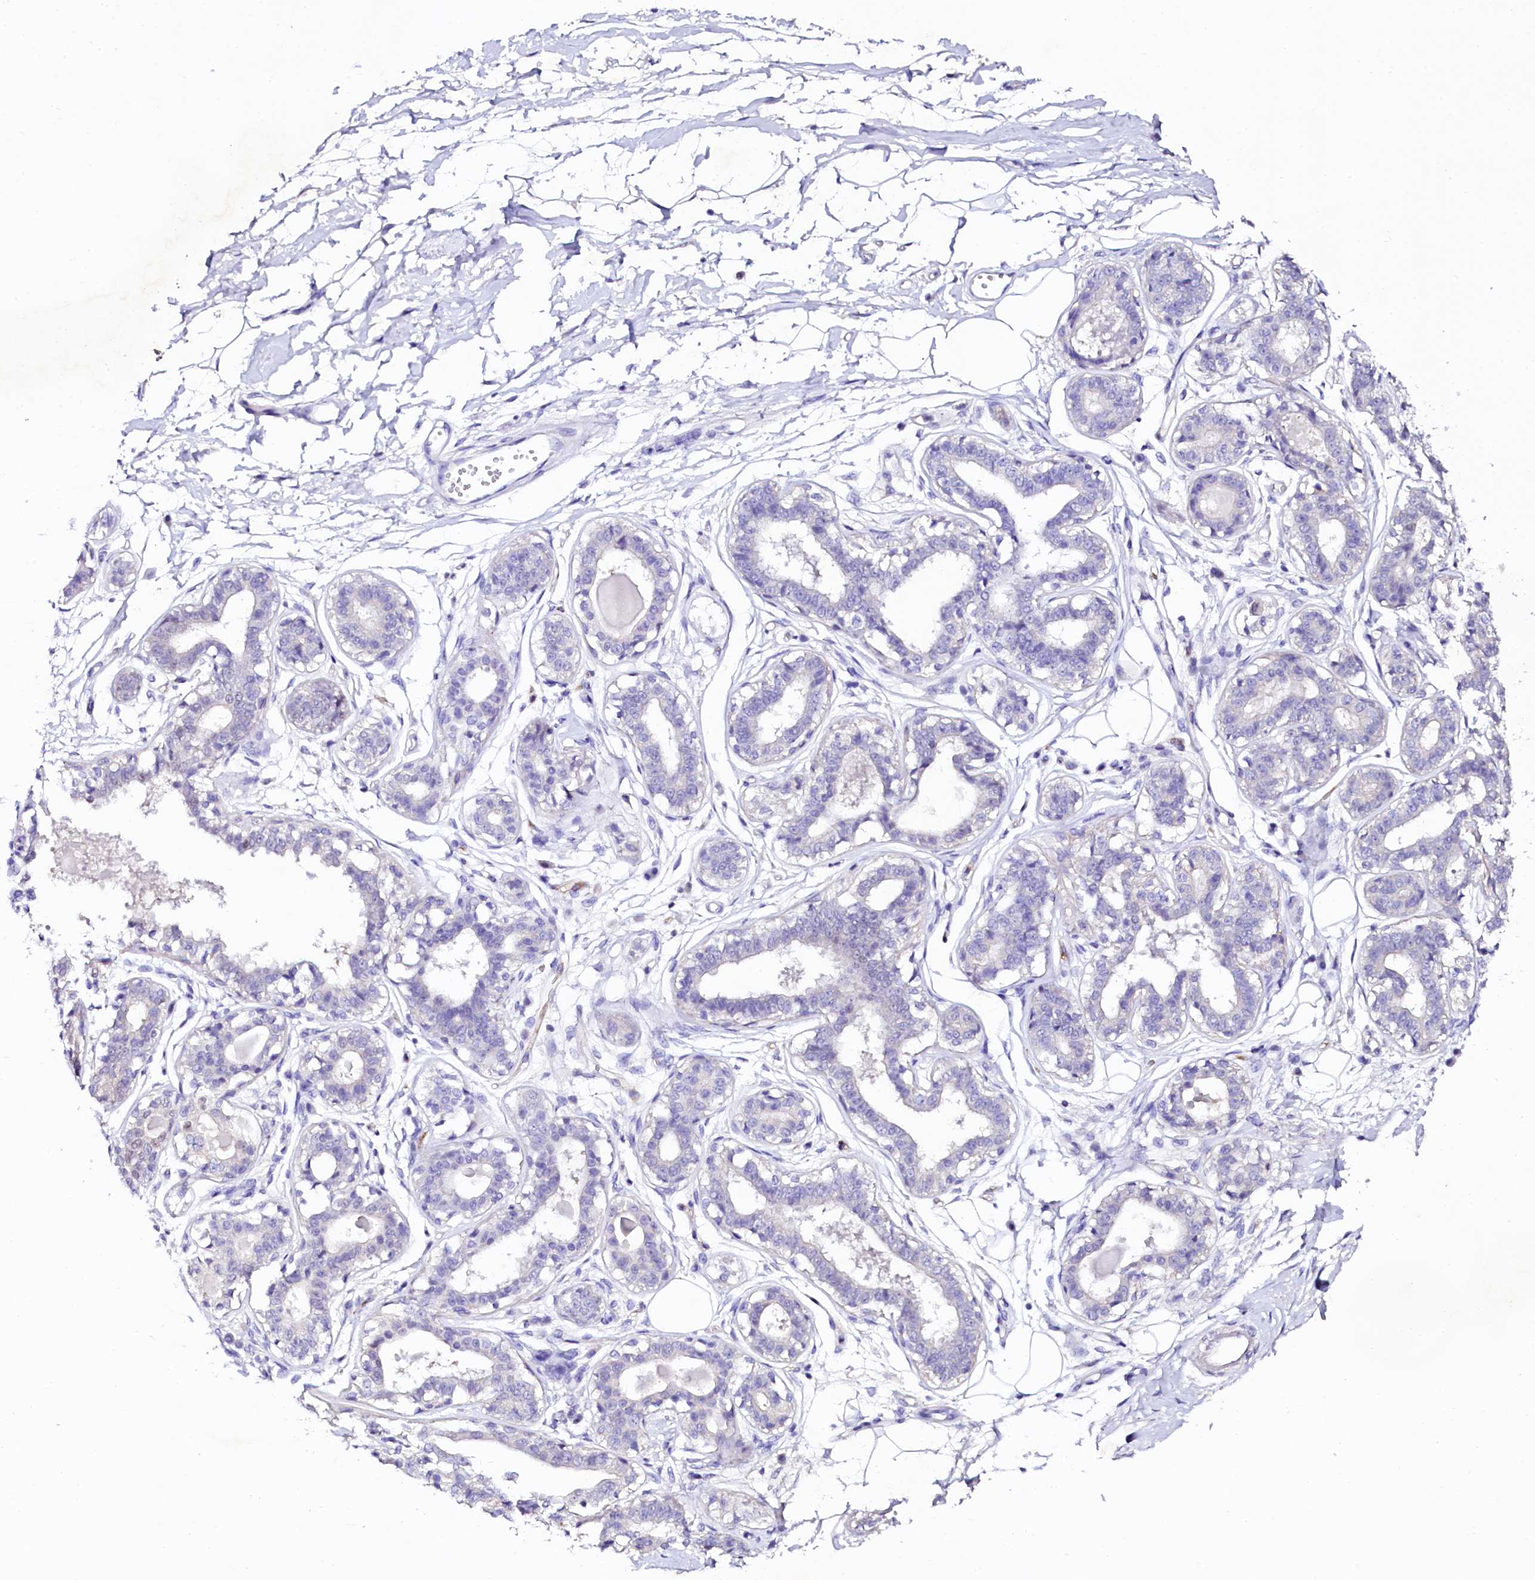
{"staining": {"intensity": "negative", "quantity": "none", "location": "none"}, "tissue": "breast", "cell_type": "Adipocytes", "image_type": "normal", "snomed": [{"axis": "morphology", "description": "Normal tissue, NOS"}, {"axis": "topography", "description": "Breast"}], "caption": "Immunohistochemistry micrograph of benign human breast stained for a protein (brown), which shows no expression in adipocytes.", "gene": "NAA16", "patient": {"sex": "female", "age": 45}}